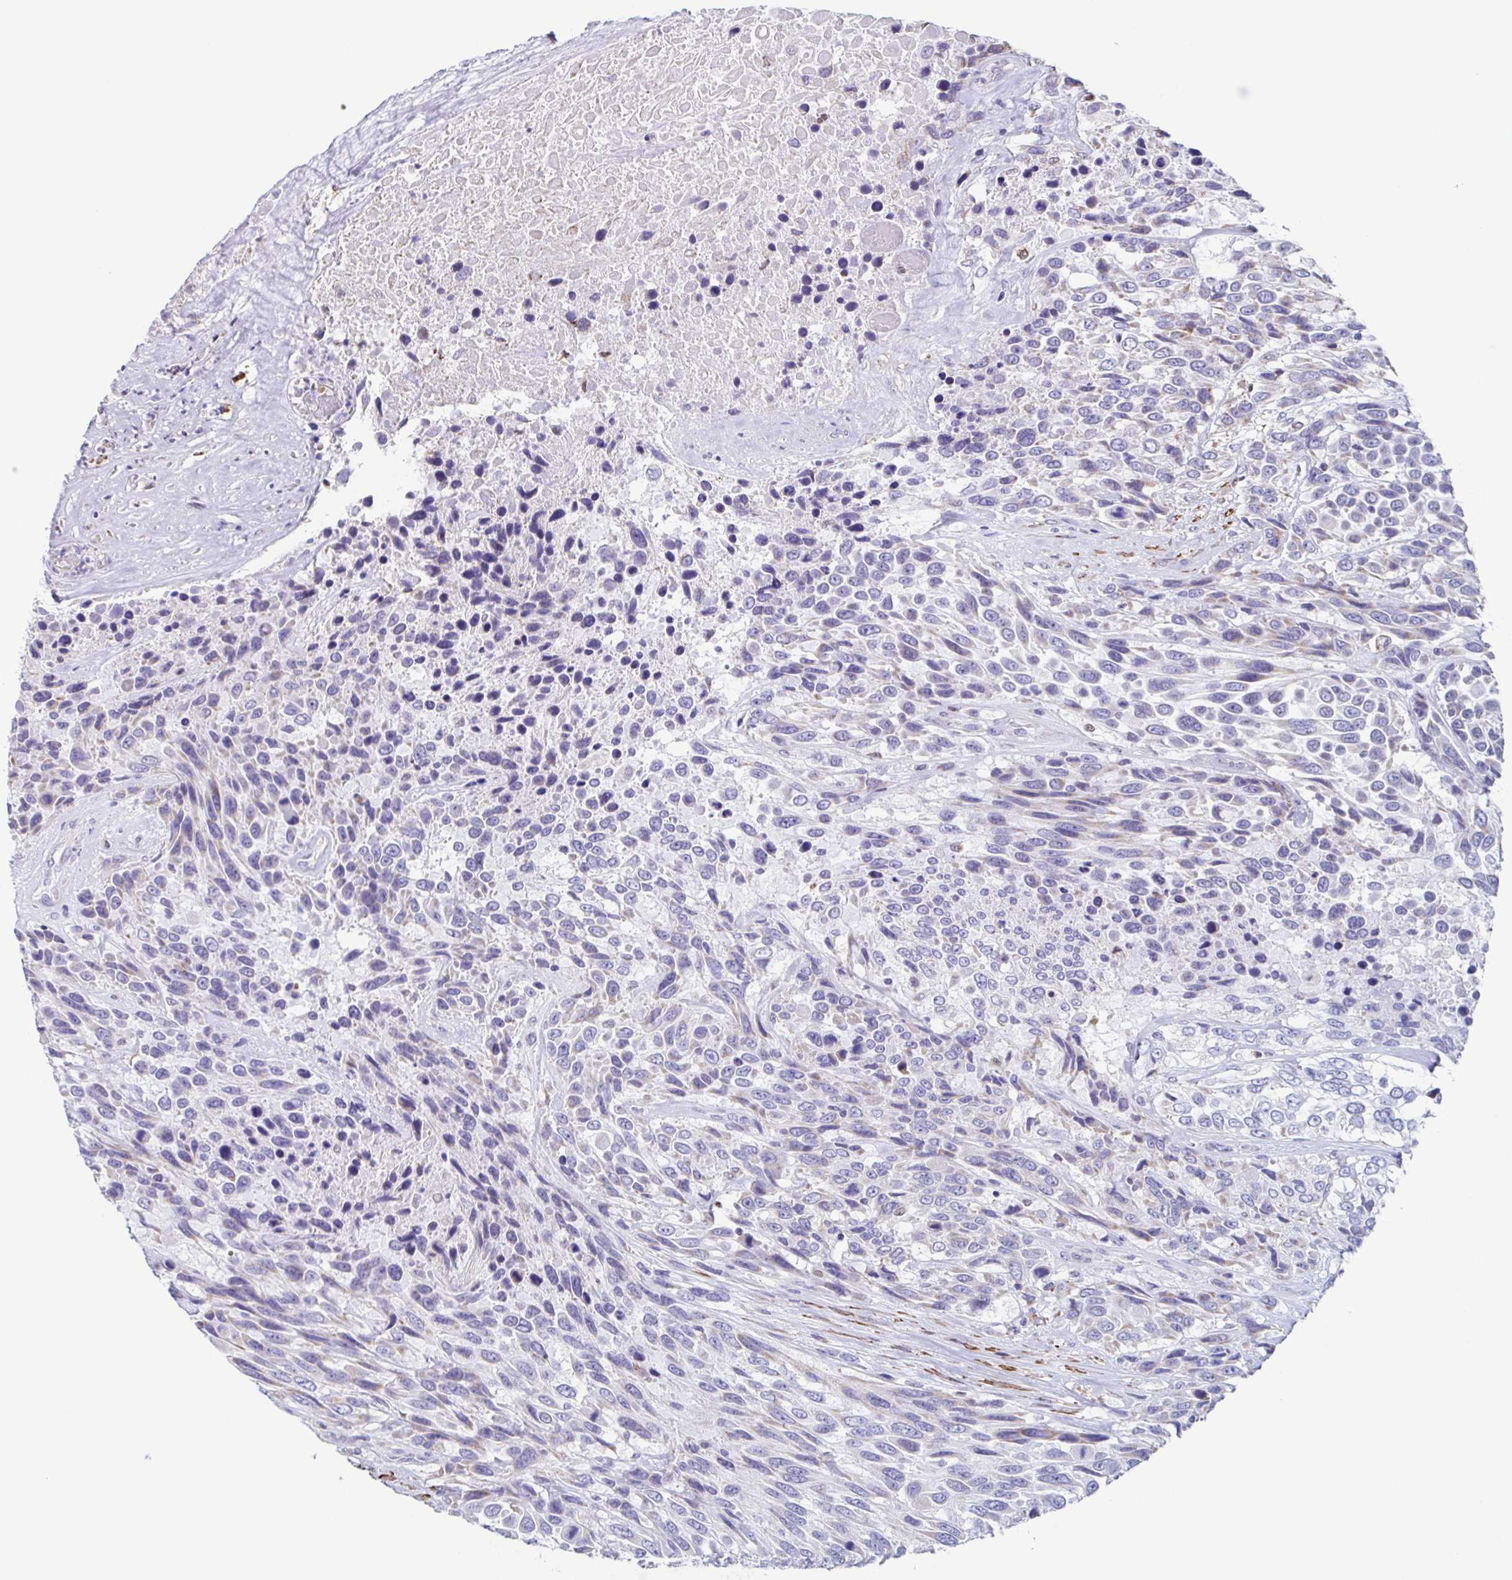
{"staining": {"intensity": "negative", "quantity": "none", "location": "none"}, "tissue": "urothelial cancer", "cell_type": "Tumor cells", "image_type": "cancer", "snomed": [{"axis": "morphology", "description": "Urothelial carcinoma, High grade"}, {"axis": "topography", "description": "Urinary bladder"}], "caption": "DAB (3,3'-diaminobenzidine) immunohistochemical staining of human urothelial carcinoma (high-grade) displays no significant expression in tumor cells.", "gene": "PBOV1", "patient": {"sex": "female", "age": 70}}